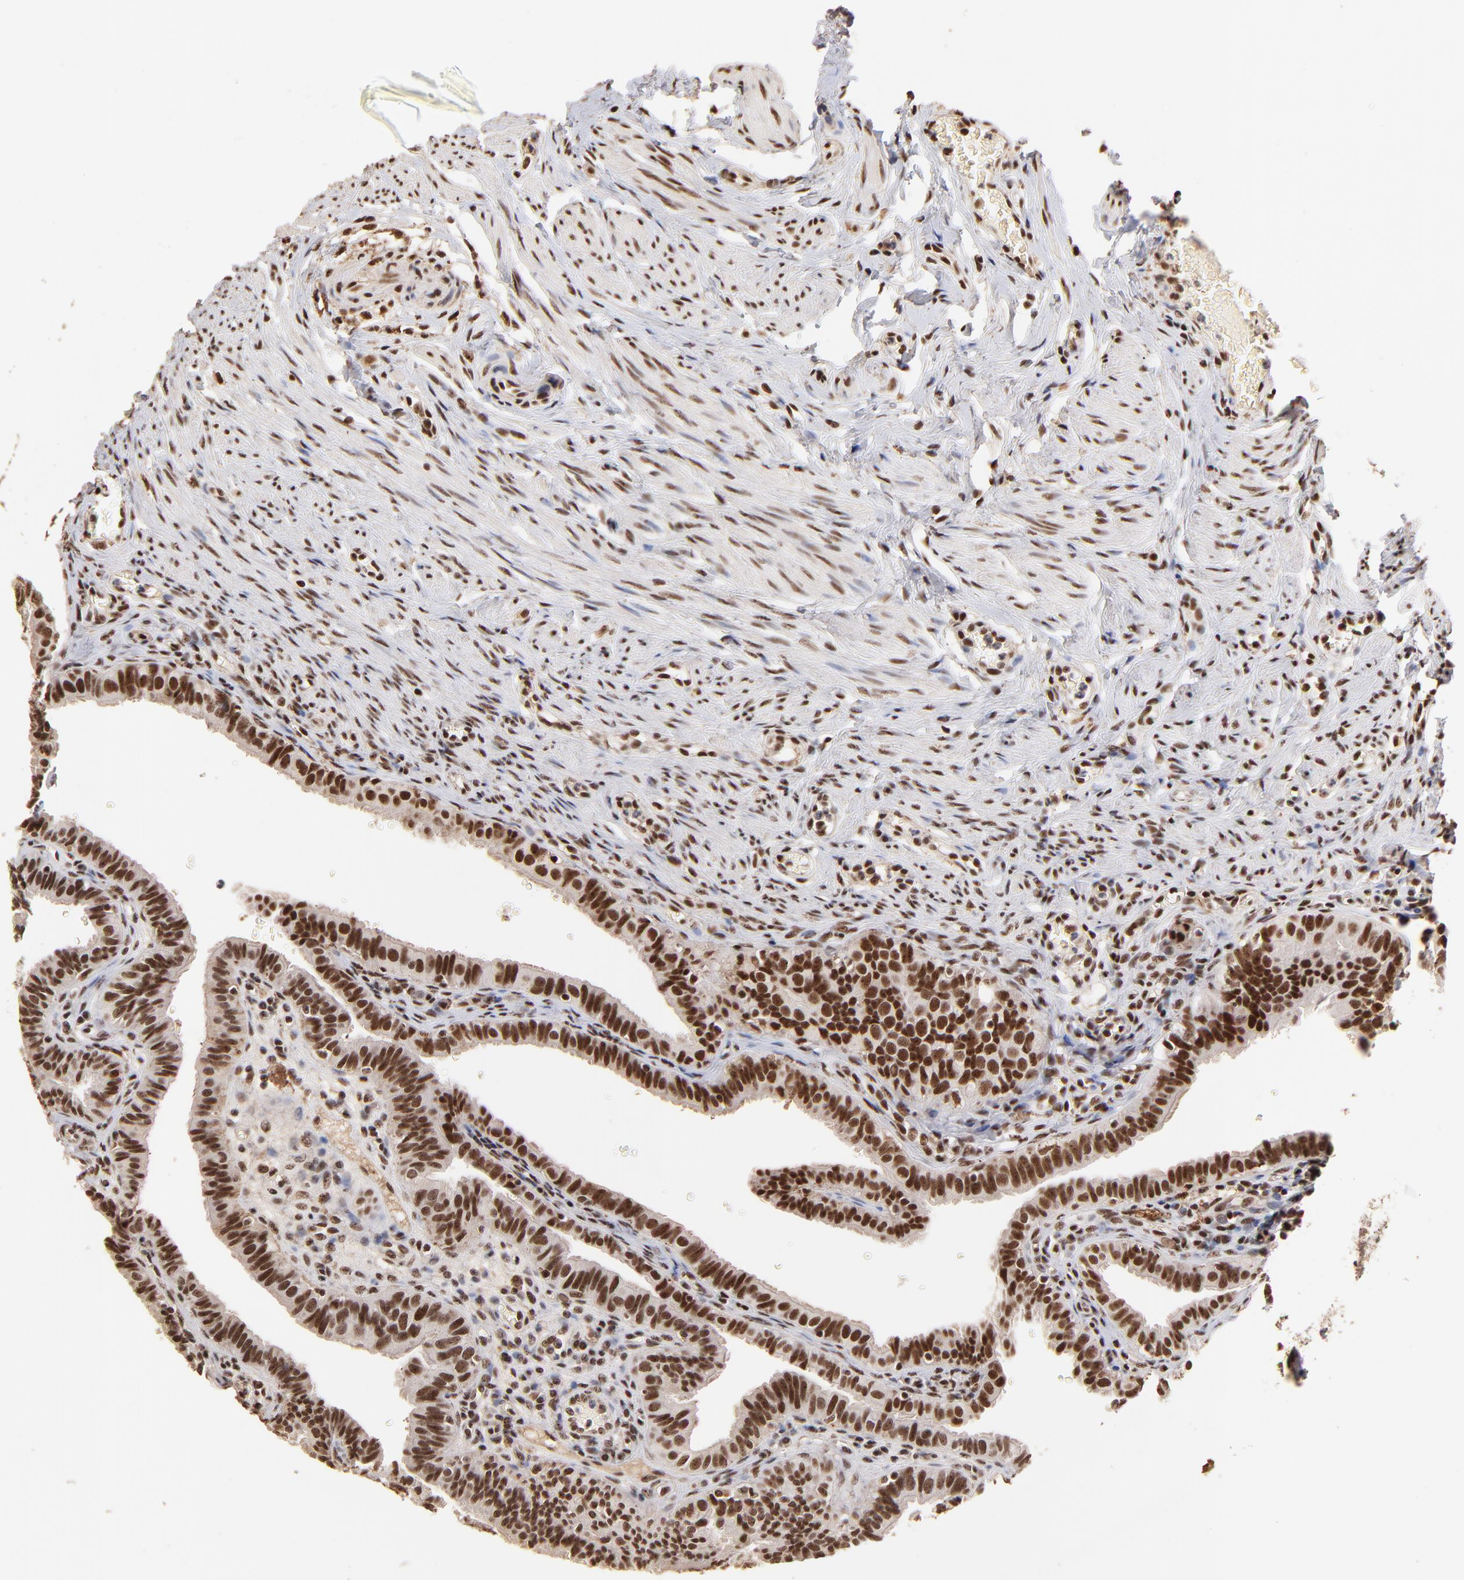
{"staining": {"intensity": "strong", "quantity": ">75%", "location": "nuclear"}, "tissue": "fallopian tube", "cell_type": "Glandular cells", "image_type": "normal", "snomed": [{"axis": "morphology", "description": "Normal tissue, NOS"}, {"axis": "topography", "description": "Fallopian tube"}, {"axis": "topography", "description": "Ovary"}], "caption": "Benign fallopian tube shows strong nuclear expression in approximately >75% of glandular cells (DAB (3,3'-diaminobenzidine) IHC with brightfield microscopy, high magnification)..", "gene": "ZNF146", "patient": {"sex": "female", "age": 51}}